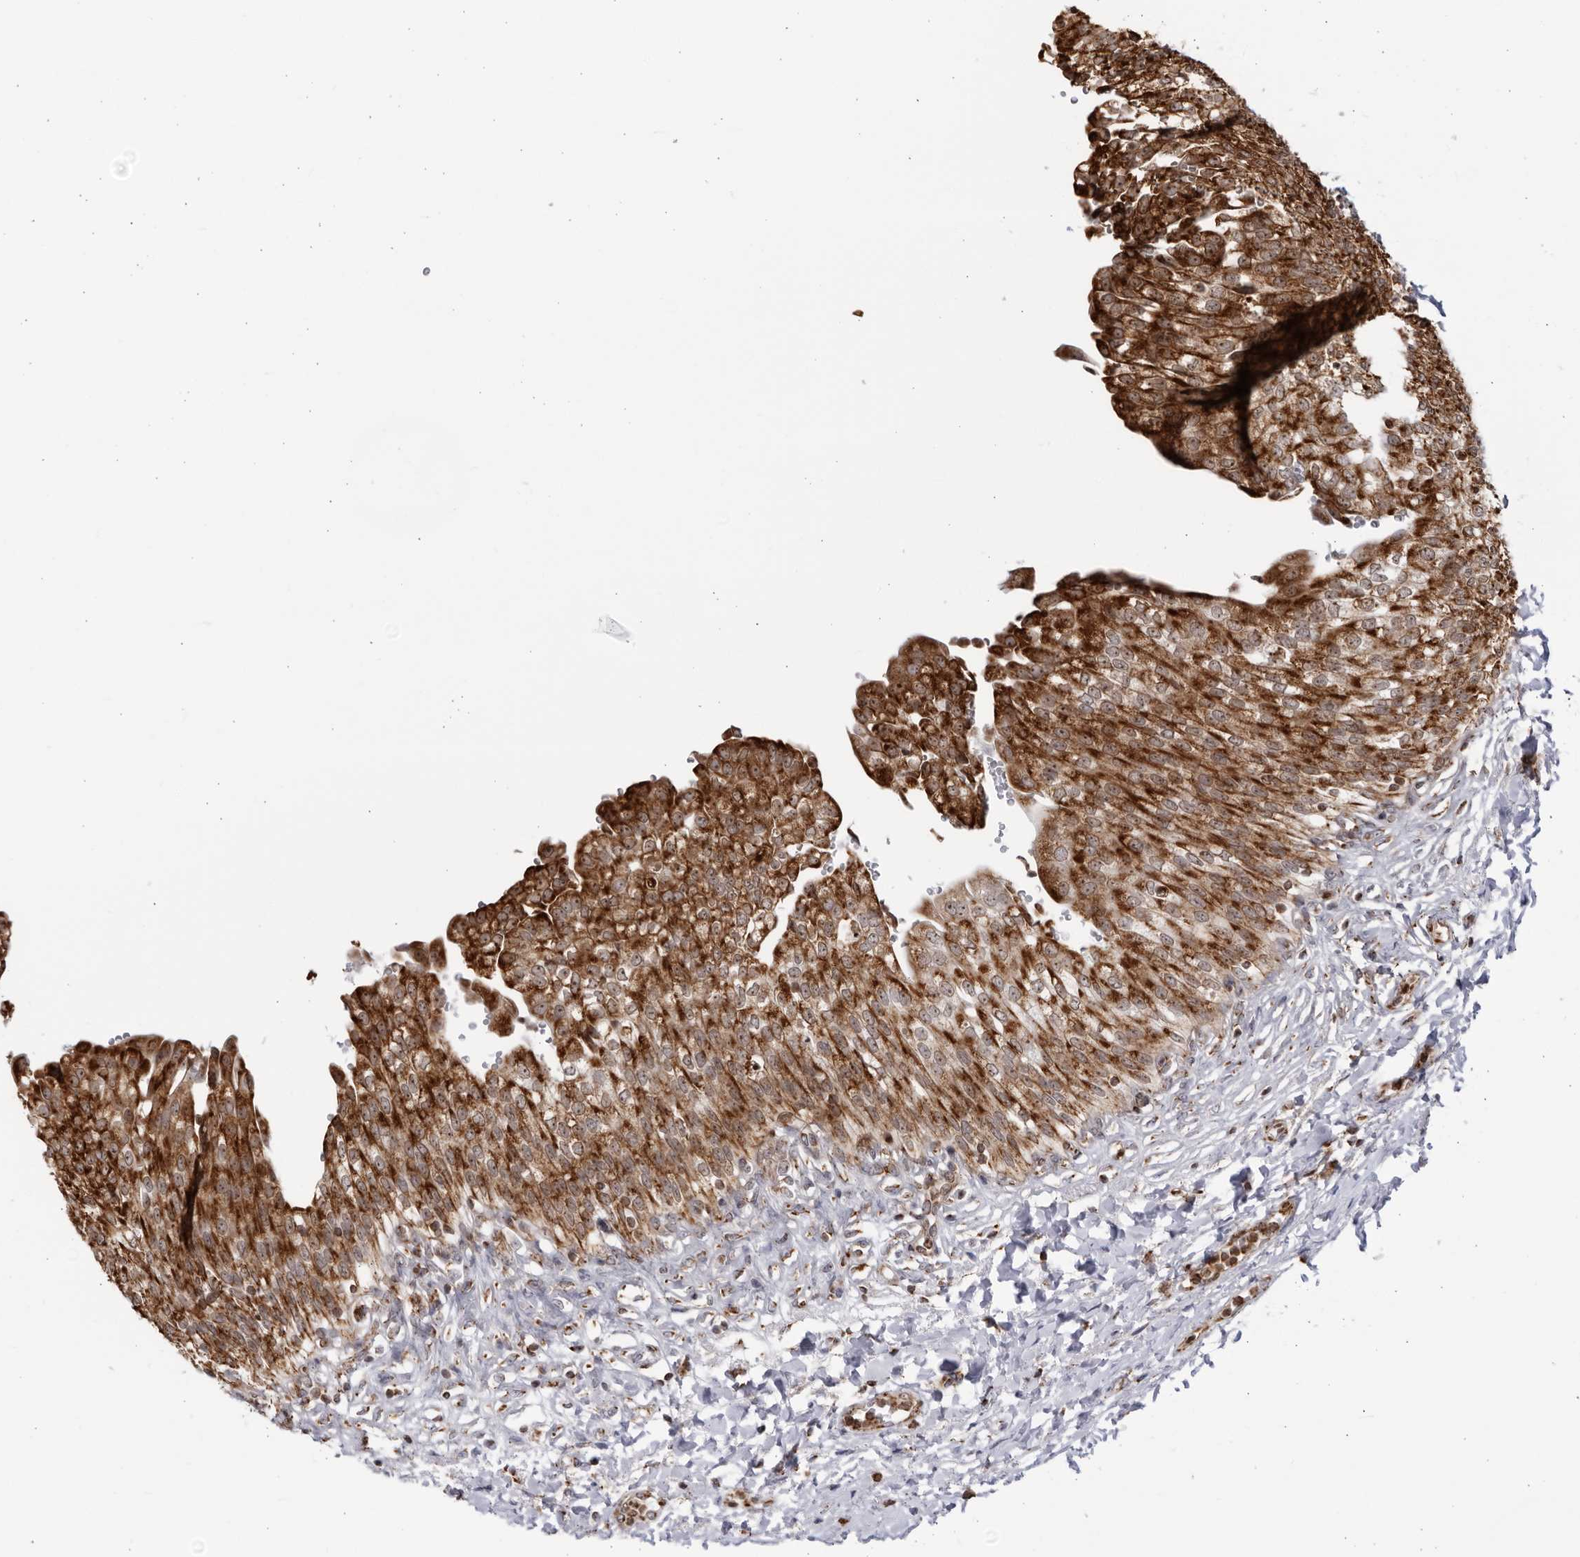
{"staining": {"intensity": "strong", "quantity": ">75%", "location": "cytoplasmic/membranous"}, "tissue": "urinary bladder", "cell_type": "Urothelial cells", "image_type": "normal", "snomed": [{"axis": "morphology", "description": "Urothelial carcinoma, High grade"}, {"axis": "topography", "description": "Urinary bladder"}], "caption": "The histopathology image demonstrates a brown stain indicating the presence of a protein in the cytoplasmic/membranous of urothelial cells in urinary bladder. The staining was performed using DAB (3,3'-diaminobenzidine) to visualize the protein expression in brown, while the nuclei were stained in blue with hematoxylin (Magnification: 20x).", "gene": "RBM34", "patient": {"sex": "male", "age": 46}}